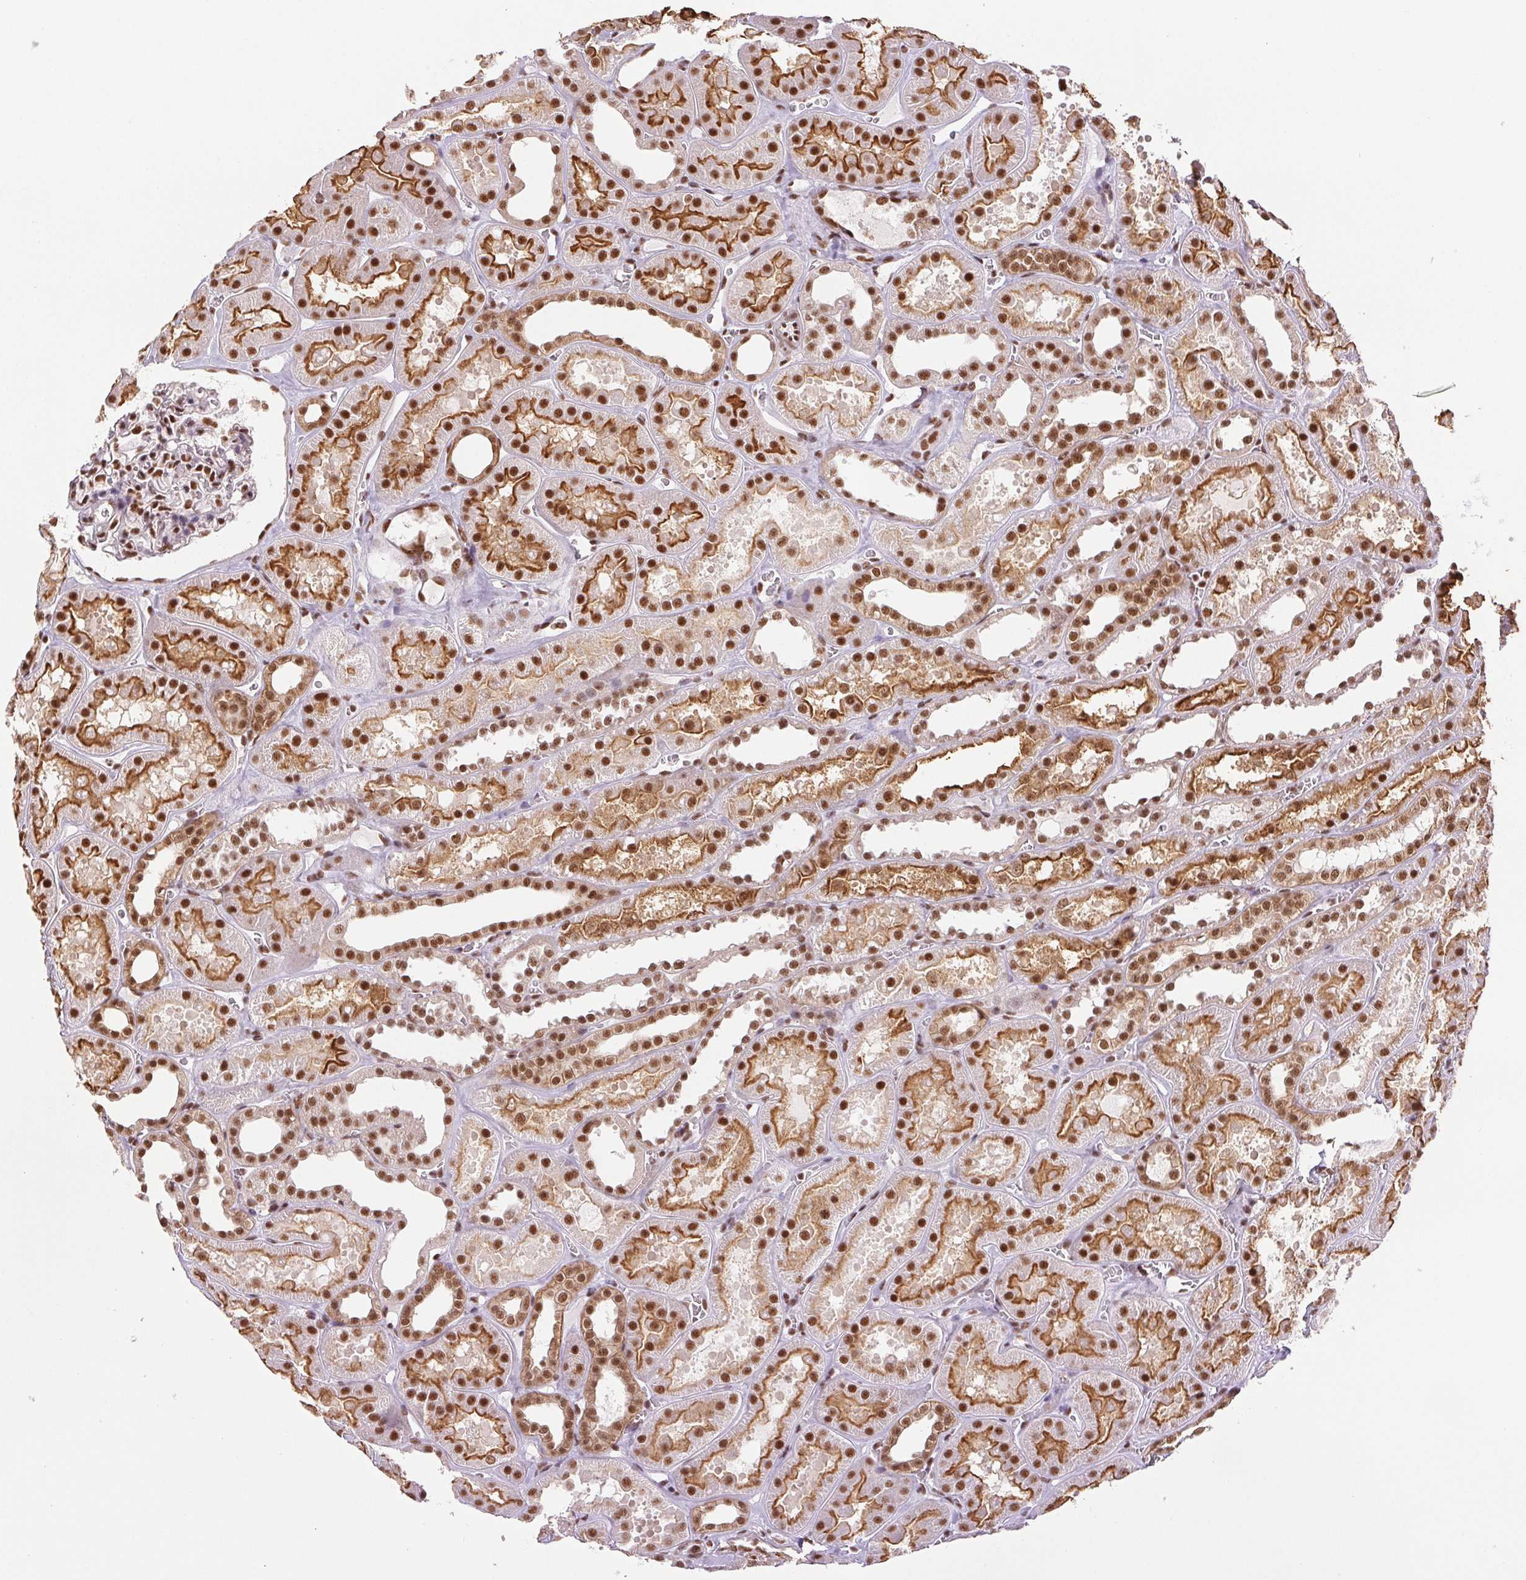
{"staining": {"intensity": "moderate", "quantity": ">75%", "location": "nuclear"}, "tissue": "kidney", "cell_type": "Cells in glomeruli", "image_type": "normal", "snomed": [{"axis": "morphology", "description": "Normal tissue, NOS"}, {"axis": "topography", "description": "Kidney"}], "caption": "A medium amount of moderate nuclear expression is present in approximately >75% of cells in glomeruli in normal kidney. (brown staining indicates protein expression, while blue staining denotes nuclei).", "gene": "IK", "patient": {"sex": "female", "age": 41}}